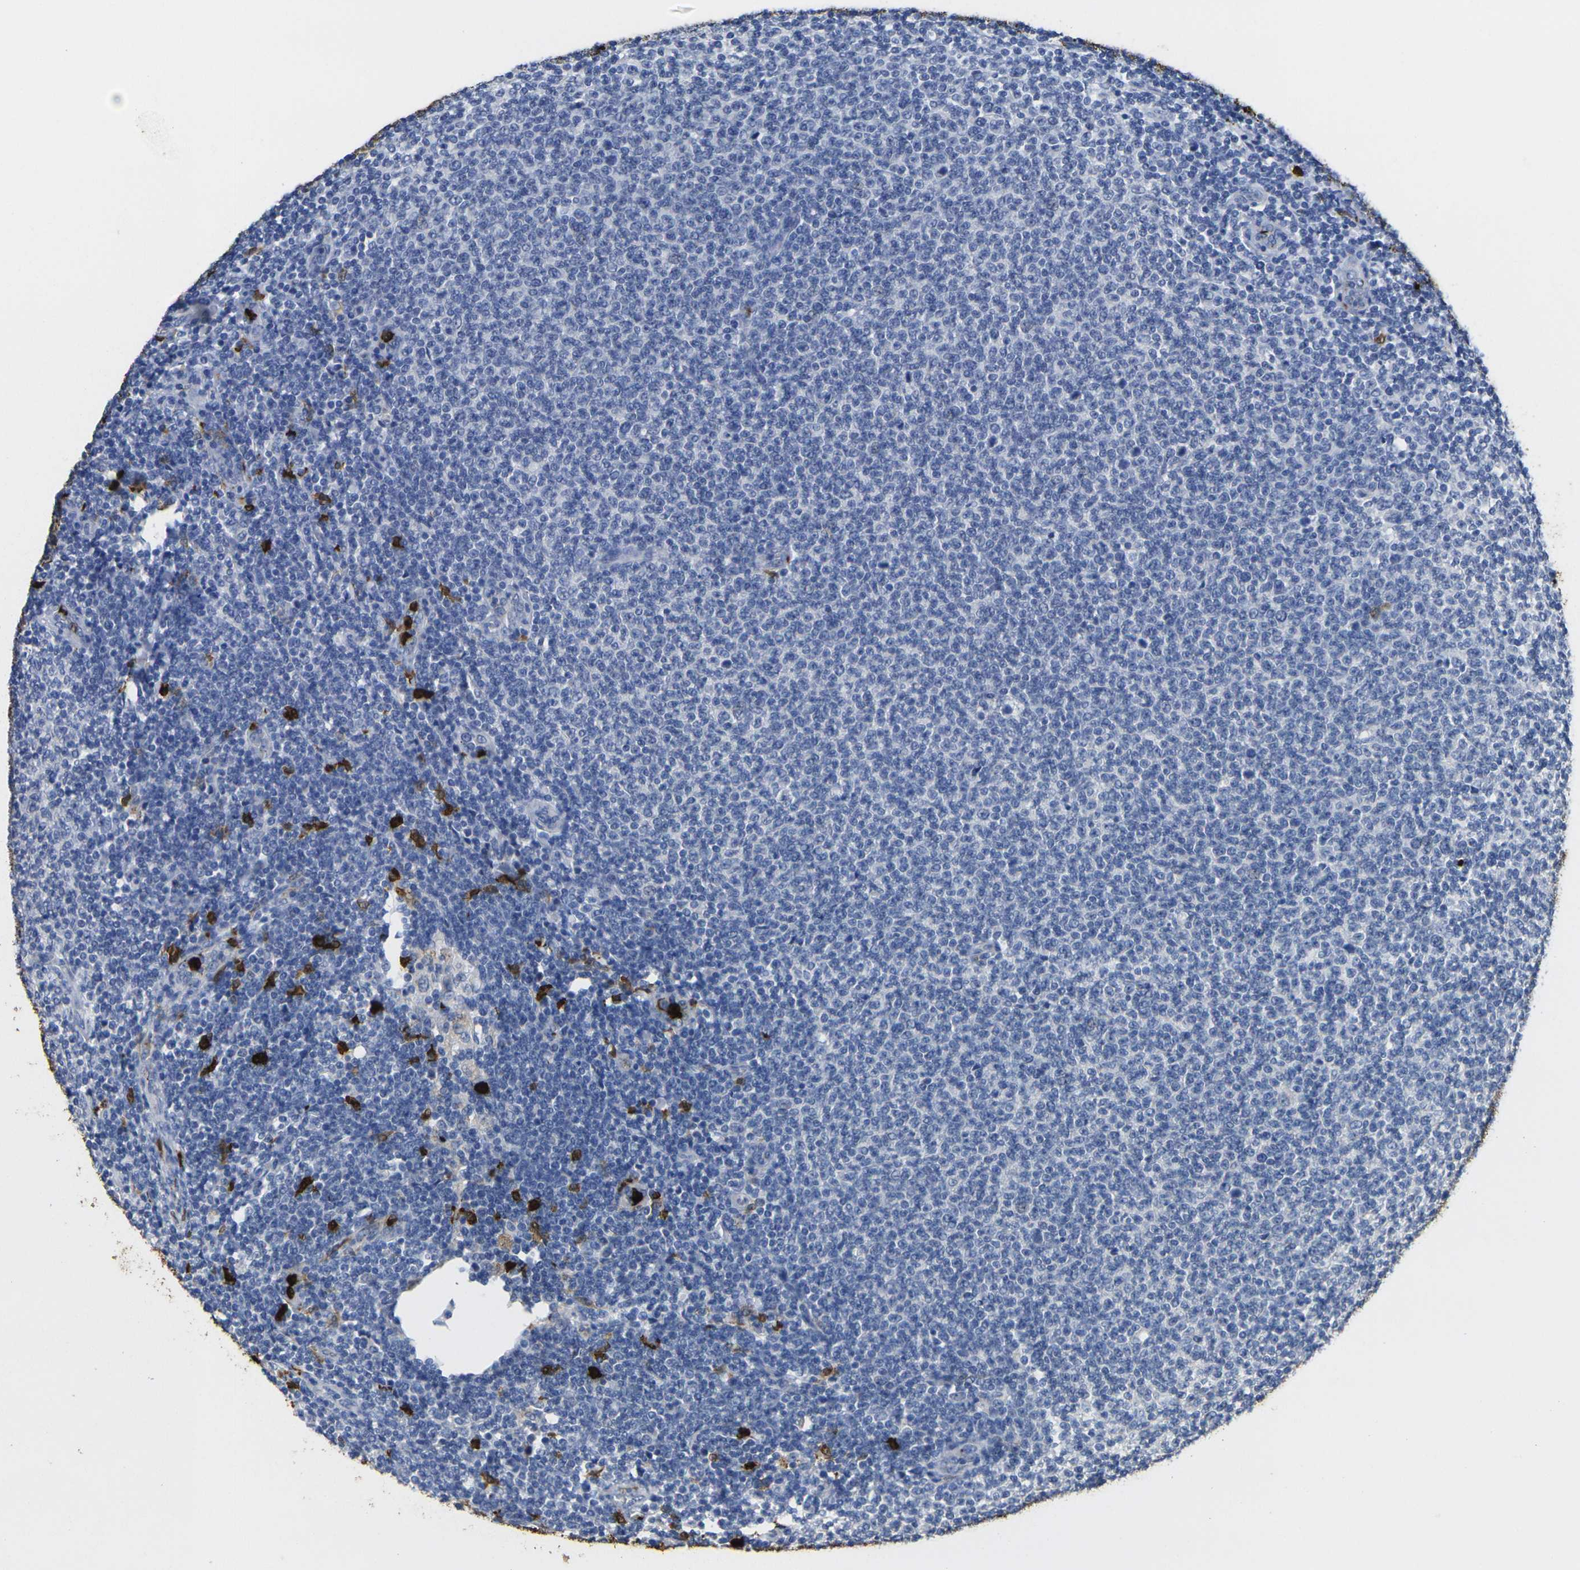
{"staining": {"intensity": "negative", "quantity": "none", "location": "none"}, "tissue": "lymphoma", "cell_type": "Tumor cells", "image_type": "cancer", "snomed": [{"axis": "morphology", "description": "Malignant lymphoma, non-Hodgkin's type, Low grade"}, {"axis": "topography", "description": "Lymph node"}], "caption": "Lymphoma was stained to show a protein in brown. There is no significant staining in tumor cells.", "gene": "S100A9", "patient": {"sex": "male", "age": 66}}